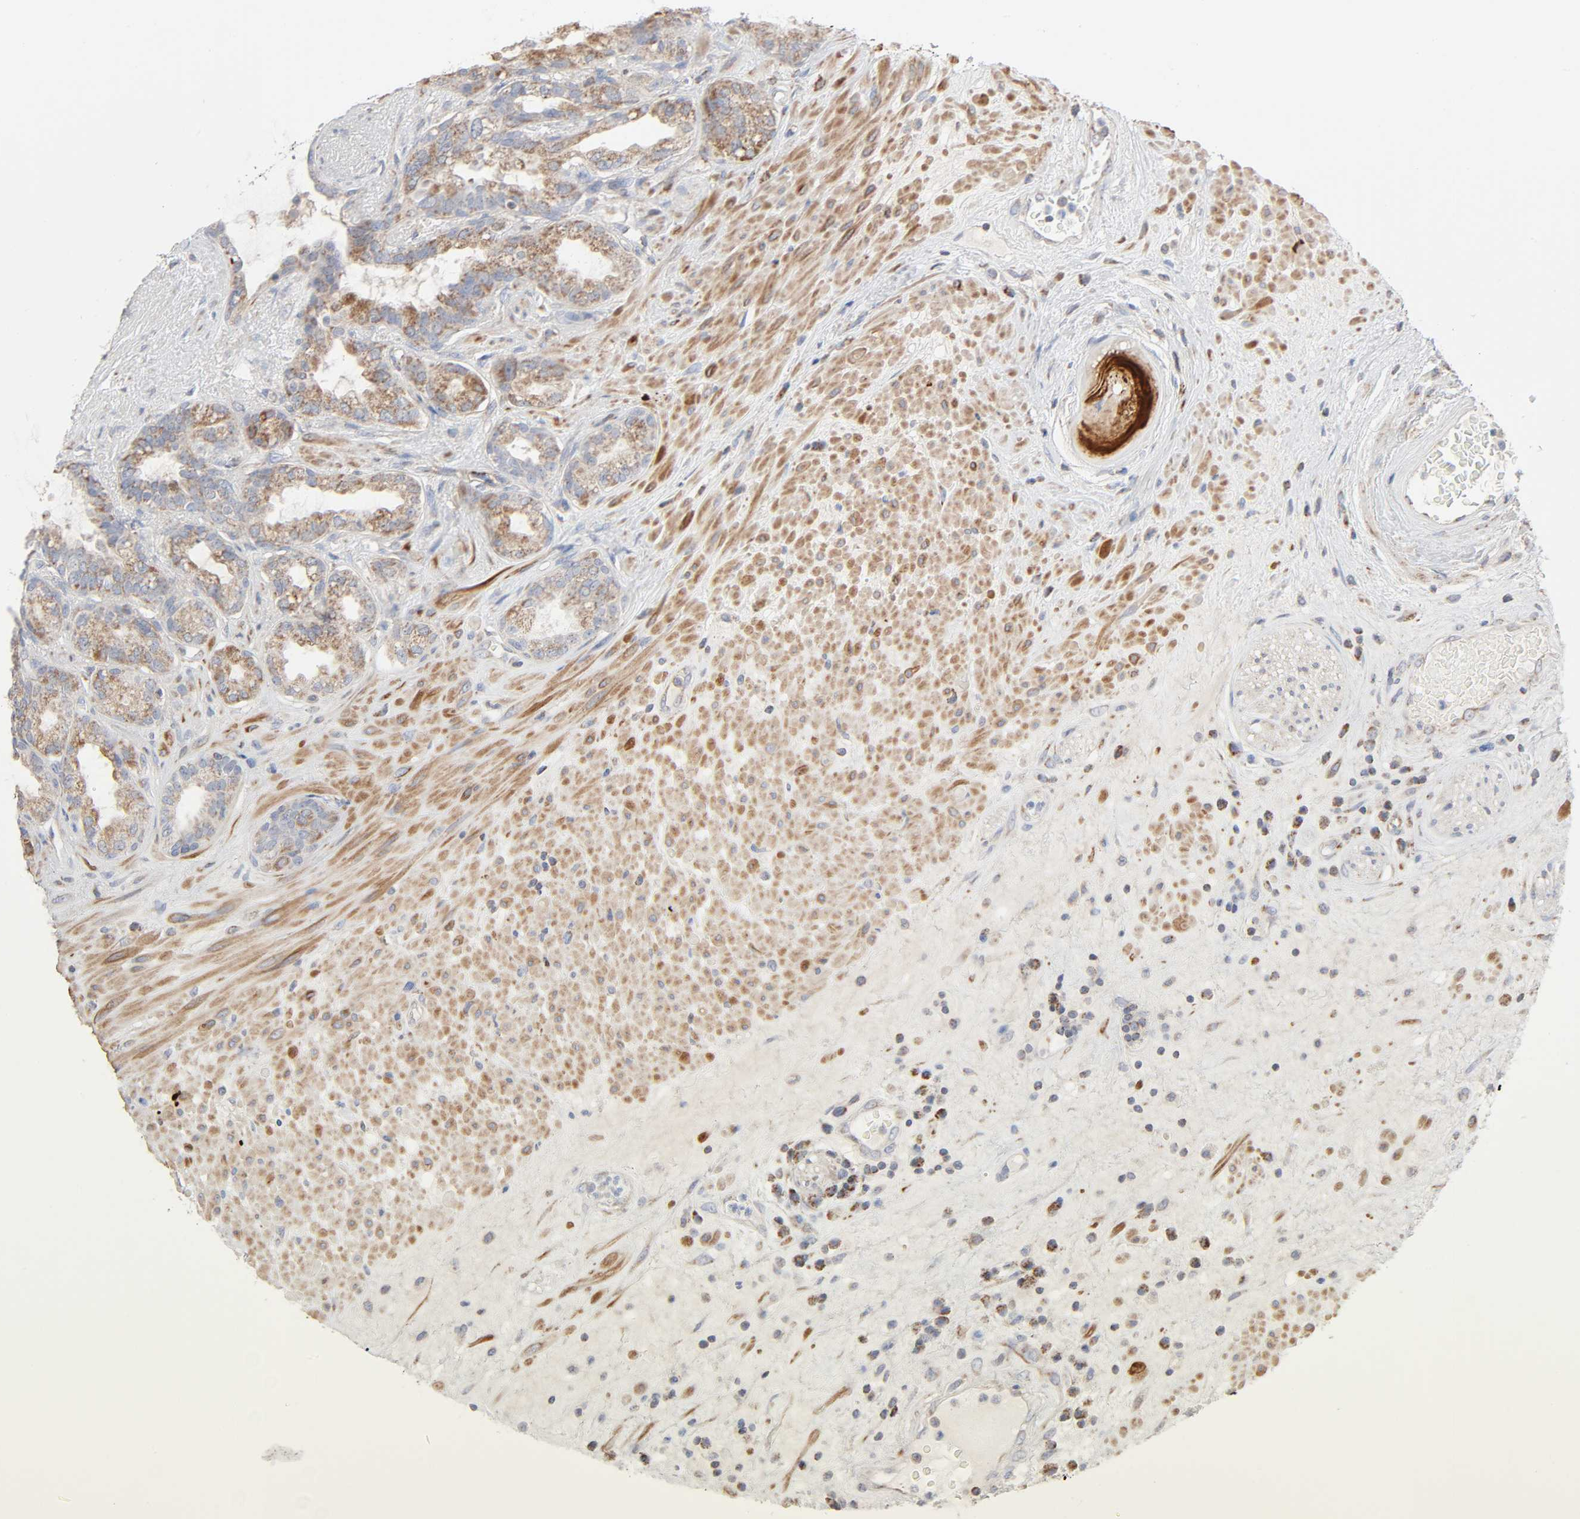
{"staining": {"intensity": "moderate", "quantity": ">75%", "location": "cytoplasmic/membranous"}, "tissue": "seminal vesicle", "cell_type": "Glandular cells", "image_type": "normal", "snomed": [{"axis": "morphology", "description": "Normal tissue, NOS"}, {"axis": "topography", "description": "Seminal veicle"}], "caption": "Protein staining displays moderate cytoplasmic/membranous positivity in approximately >75% of glandular cells in benign seminal vesicle.", "gene": "SYT16", "patient": {"sex": "male", "age": 61}}